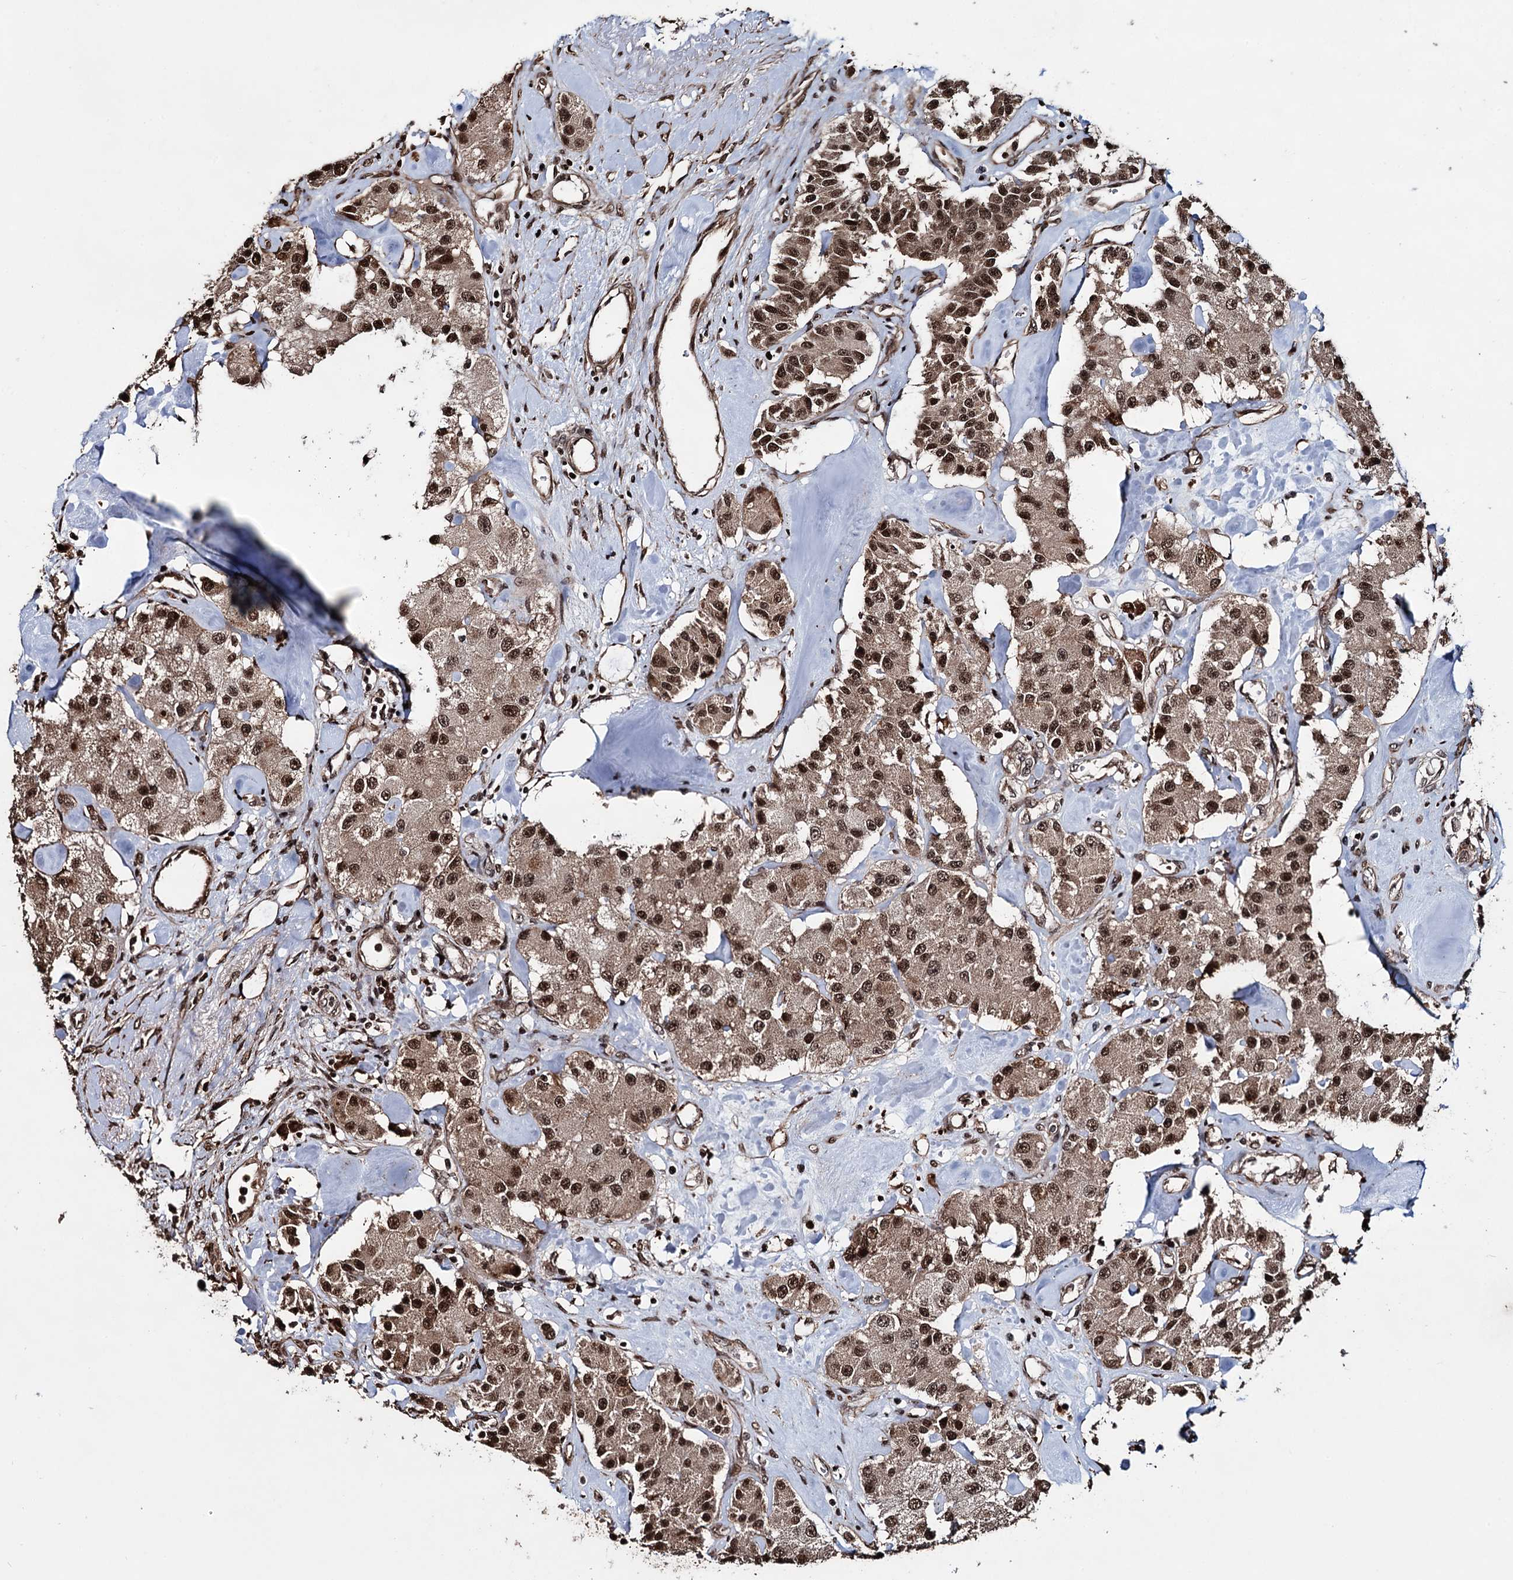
{"staining": {"intensity": "moderate", "quantity": ">75%", "location": "cytoplasmic/membranous,nuclear"}, "tissue": "carcinoid", "cell_type": "Tumor cells", "image_type": "cancer", "snomed": [{"axis": "morphology", "description": "Carcinoid, malignant, NOS"}, {"axis": "topography", "description": "Pancreas"}], "caption": "A histopathology image of human malignant carcinoid stained for a protein reveals moderate cytoplasmic/membranous and nuclear brown staining in tumor cells.", "gene": "EYA4", "patient": {"sex": "male", "age": 41}}